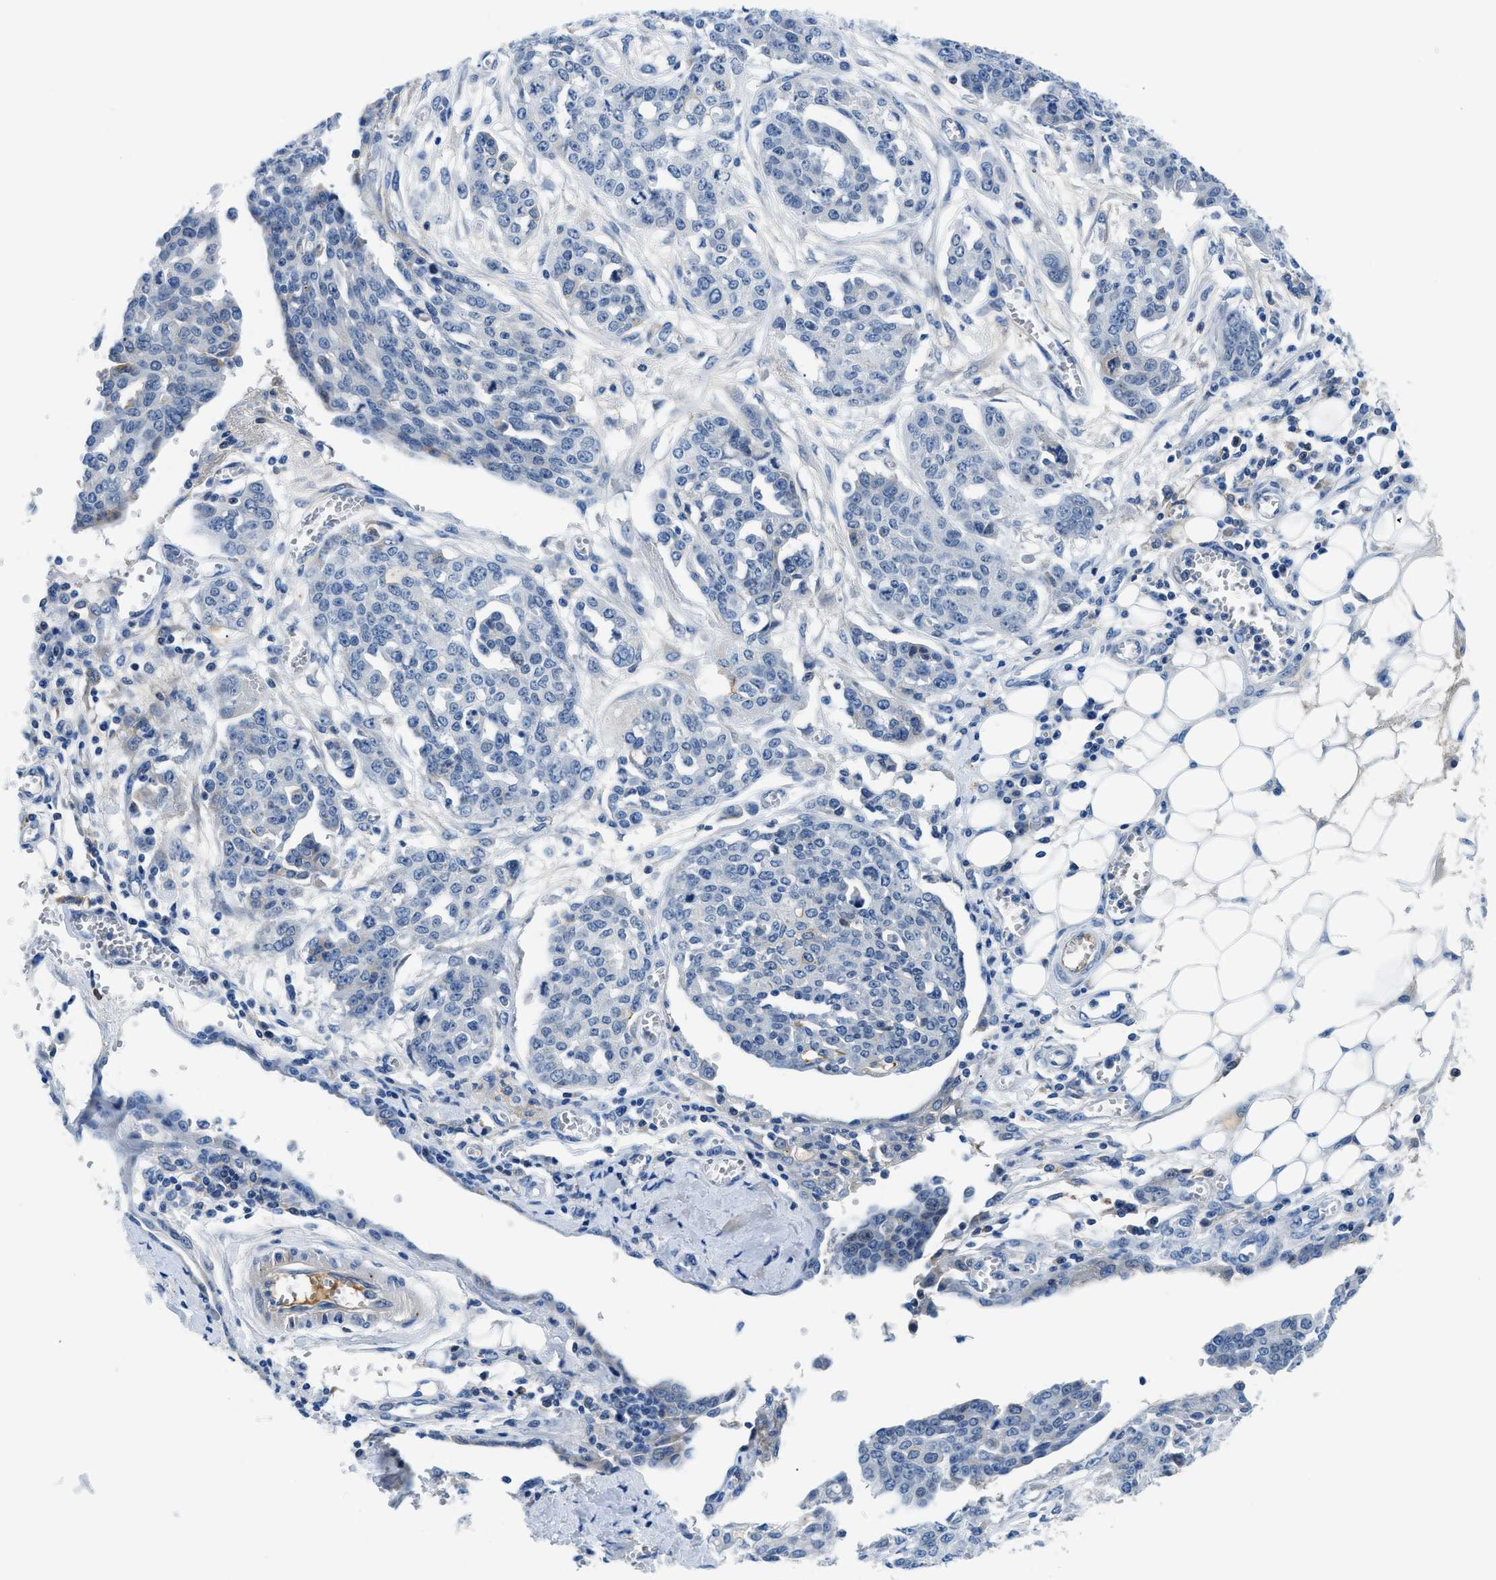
{"staining": {"intensity": "negative", "quantity": "none", "location": "none"}, "tissue": "ovarian cancer", "cell_type": "Tumor cells", "image_type": "cancer", "snomed": [{"axis": "morphology", "description": "Cystadenocarcinoma, serous, NOS"}, {"axis": "topography", "description": "Soft tissue"}, {"axis": "topography", "description": "Ovary"}], "caption": "The micrograph displays no significant staining in tumor cells of ovarian cancer (serous cystadenocarcinoma).", "gene": "MBL2", "patient": {"sex": "female", "age": 57}}